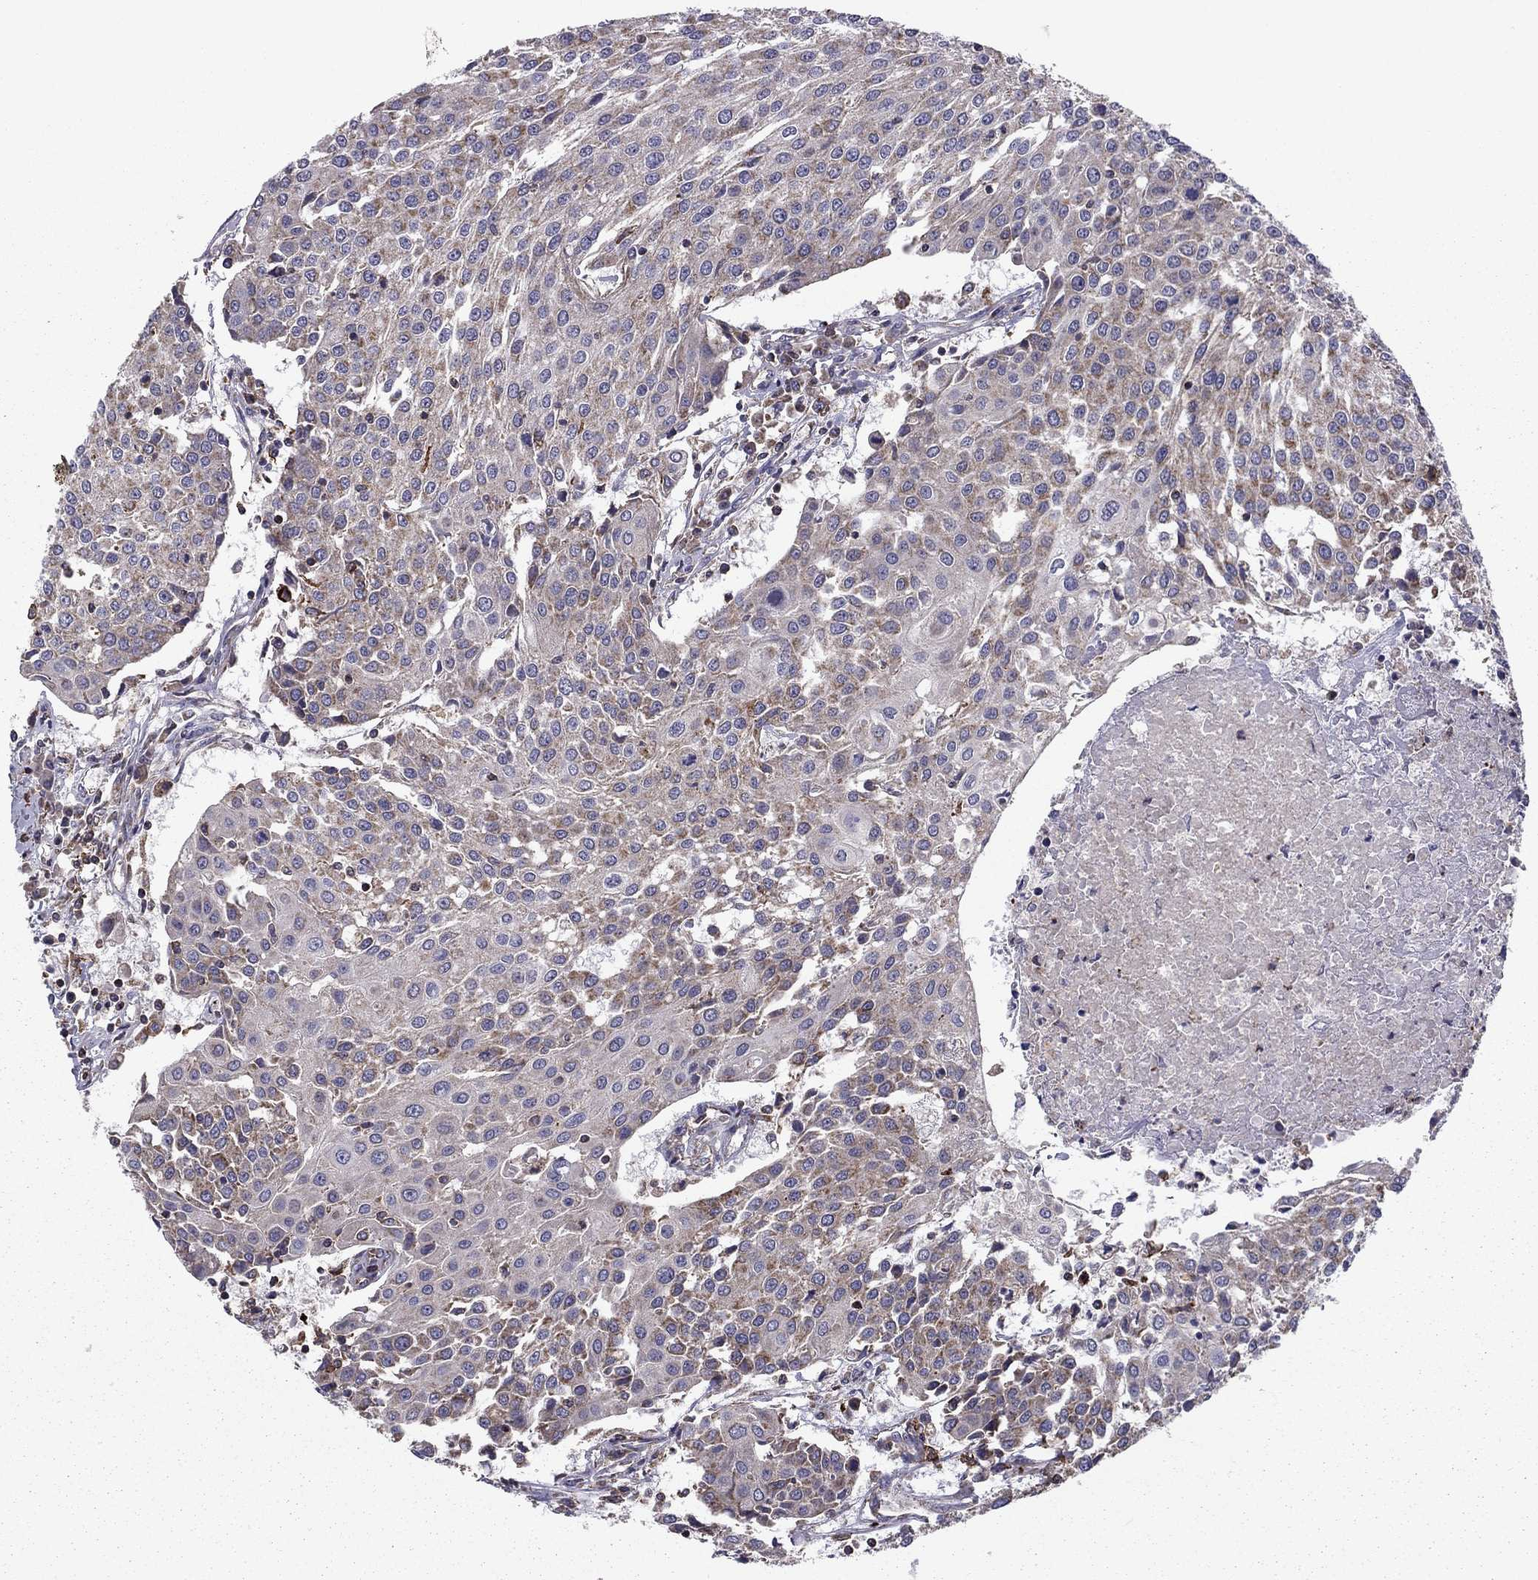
{"staining": {"intensity": "weak", "quantity": "25%-75%", "location": "cytoplasmic/membranous"}, "tissue": "urothelial cancer", "cell_type": "Tumor cells", "image_type": "cancer", "snomed": [{"axis": "morphology", "description": "Urothelial carcinoma, High grade"}, {"axis": "topography", "description": "Urinary bladder"}], "caption": "Urothelial cancer stained with a brown dye shows weak cytoplasmic/membranous positive expression in about 25%-75% of tumor cells.", "gene": "ALG6", "patient": {"sex": "female", "age": 85}}